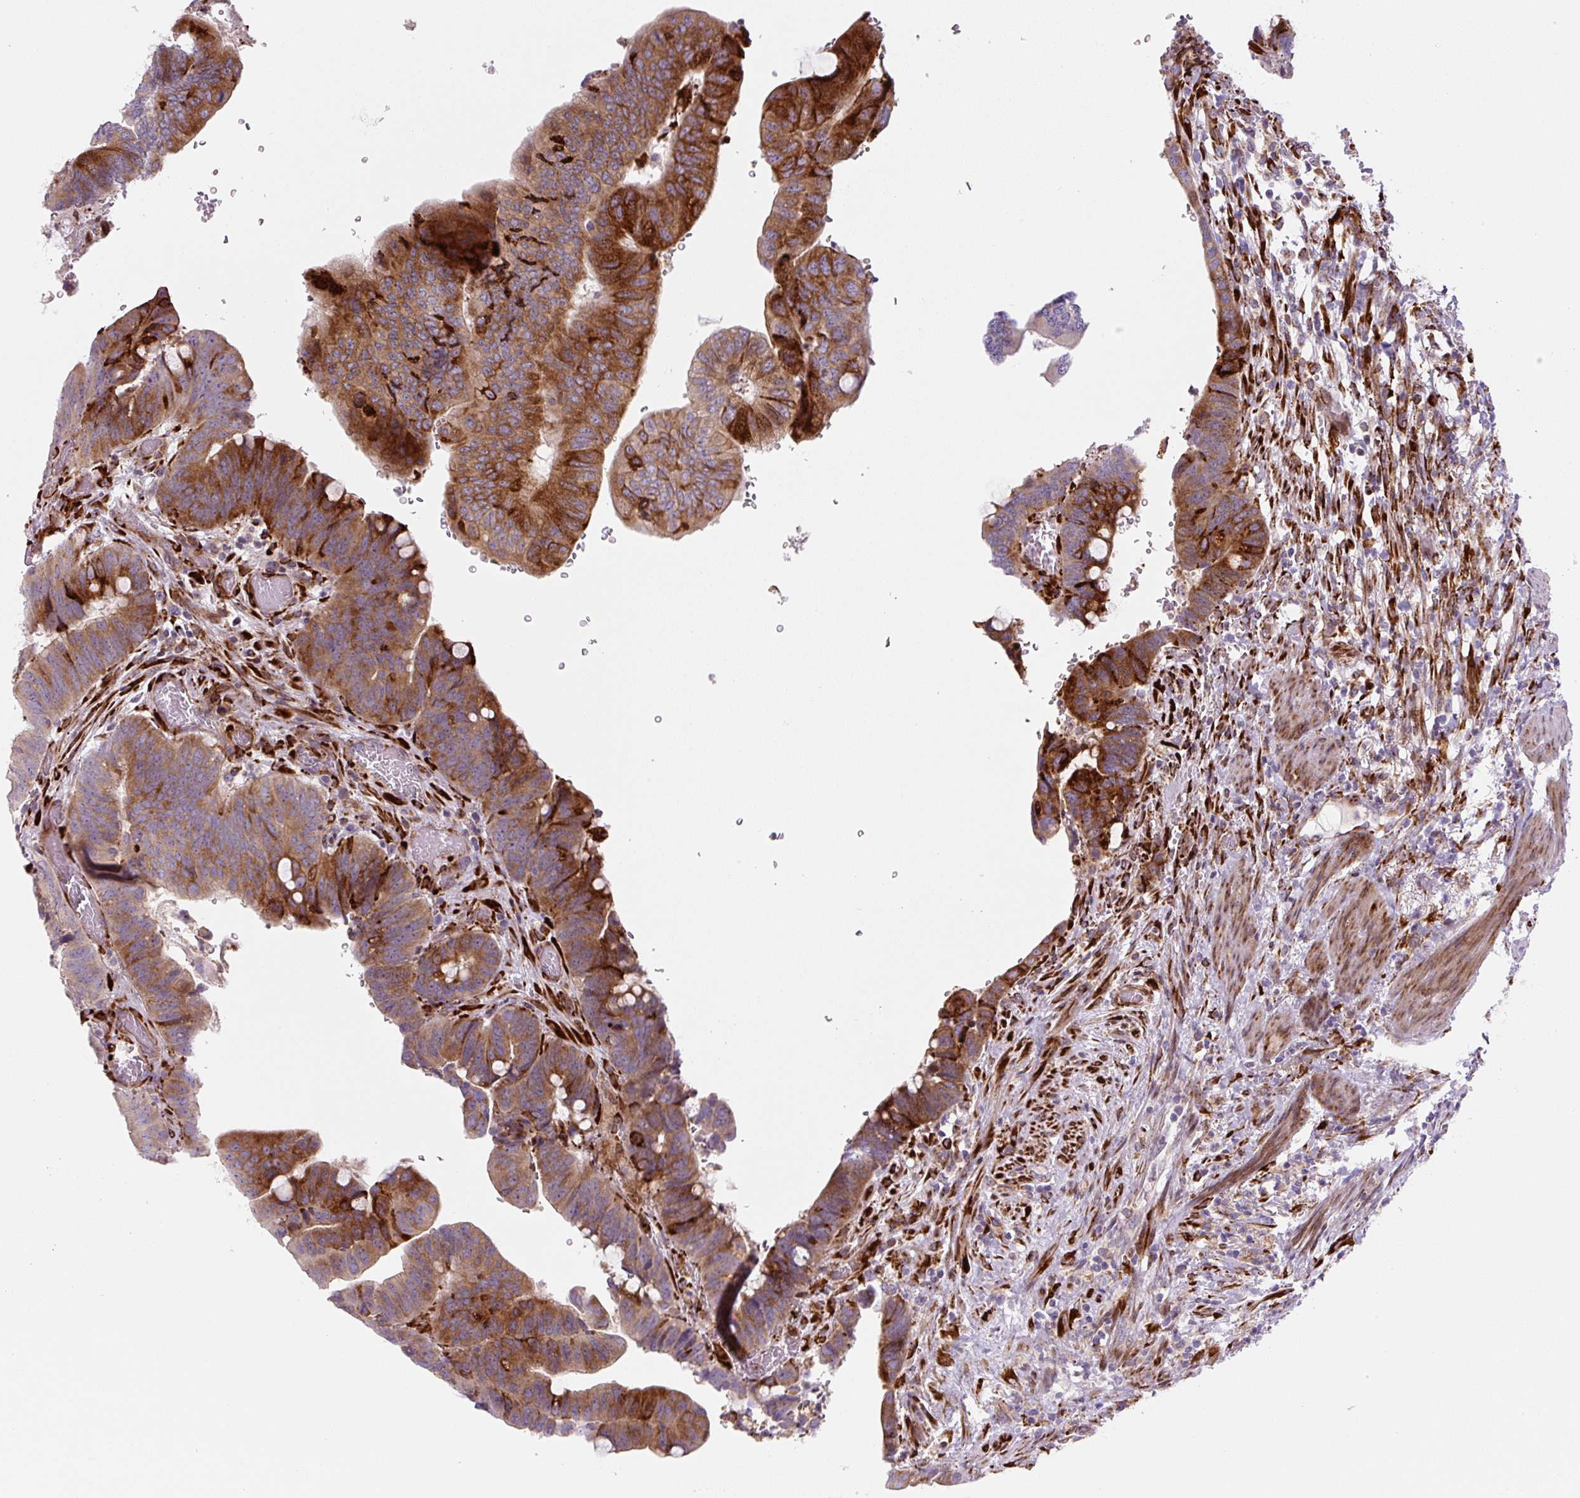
{"staining": {"intensity": "strong", "quantity": ">75%", "location": "cytoplasmic/membranous"}, "tissue": "colorectal cancer", "cell_type": "Tumor cells", "image_type": "cancer", "snomed": [{"axis": "morphology", "description": "Normal tissue, NOS"}, {"axis": "morphology", "description": "Adenocarcinoma, NOS"}, {"axis": "topography", "description": "Rectum"}, {"axis": "topography", "description": "Peripheral nerve tissue"}], "caption": "DAB (3,3'-diaminobenzidine) immunohistochemical staining of human colorectal cancer reveals strong cytoplasmic/membranous protein expression in about >75% of tumor cells. The staining was performed using DAB (3,3'-diaminobenzidine) to visualize the protein expression in brown, while the nuclei were stained in blue with hematoxylin (Magnification: 20x).", "gene": "DISP3", "patient": {"sex": "male", "age": 92}}